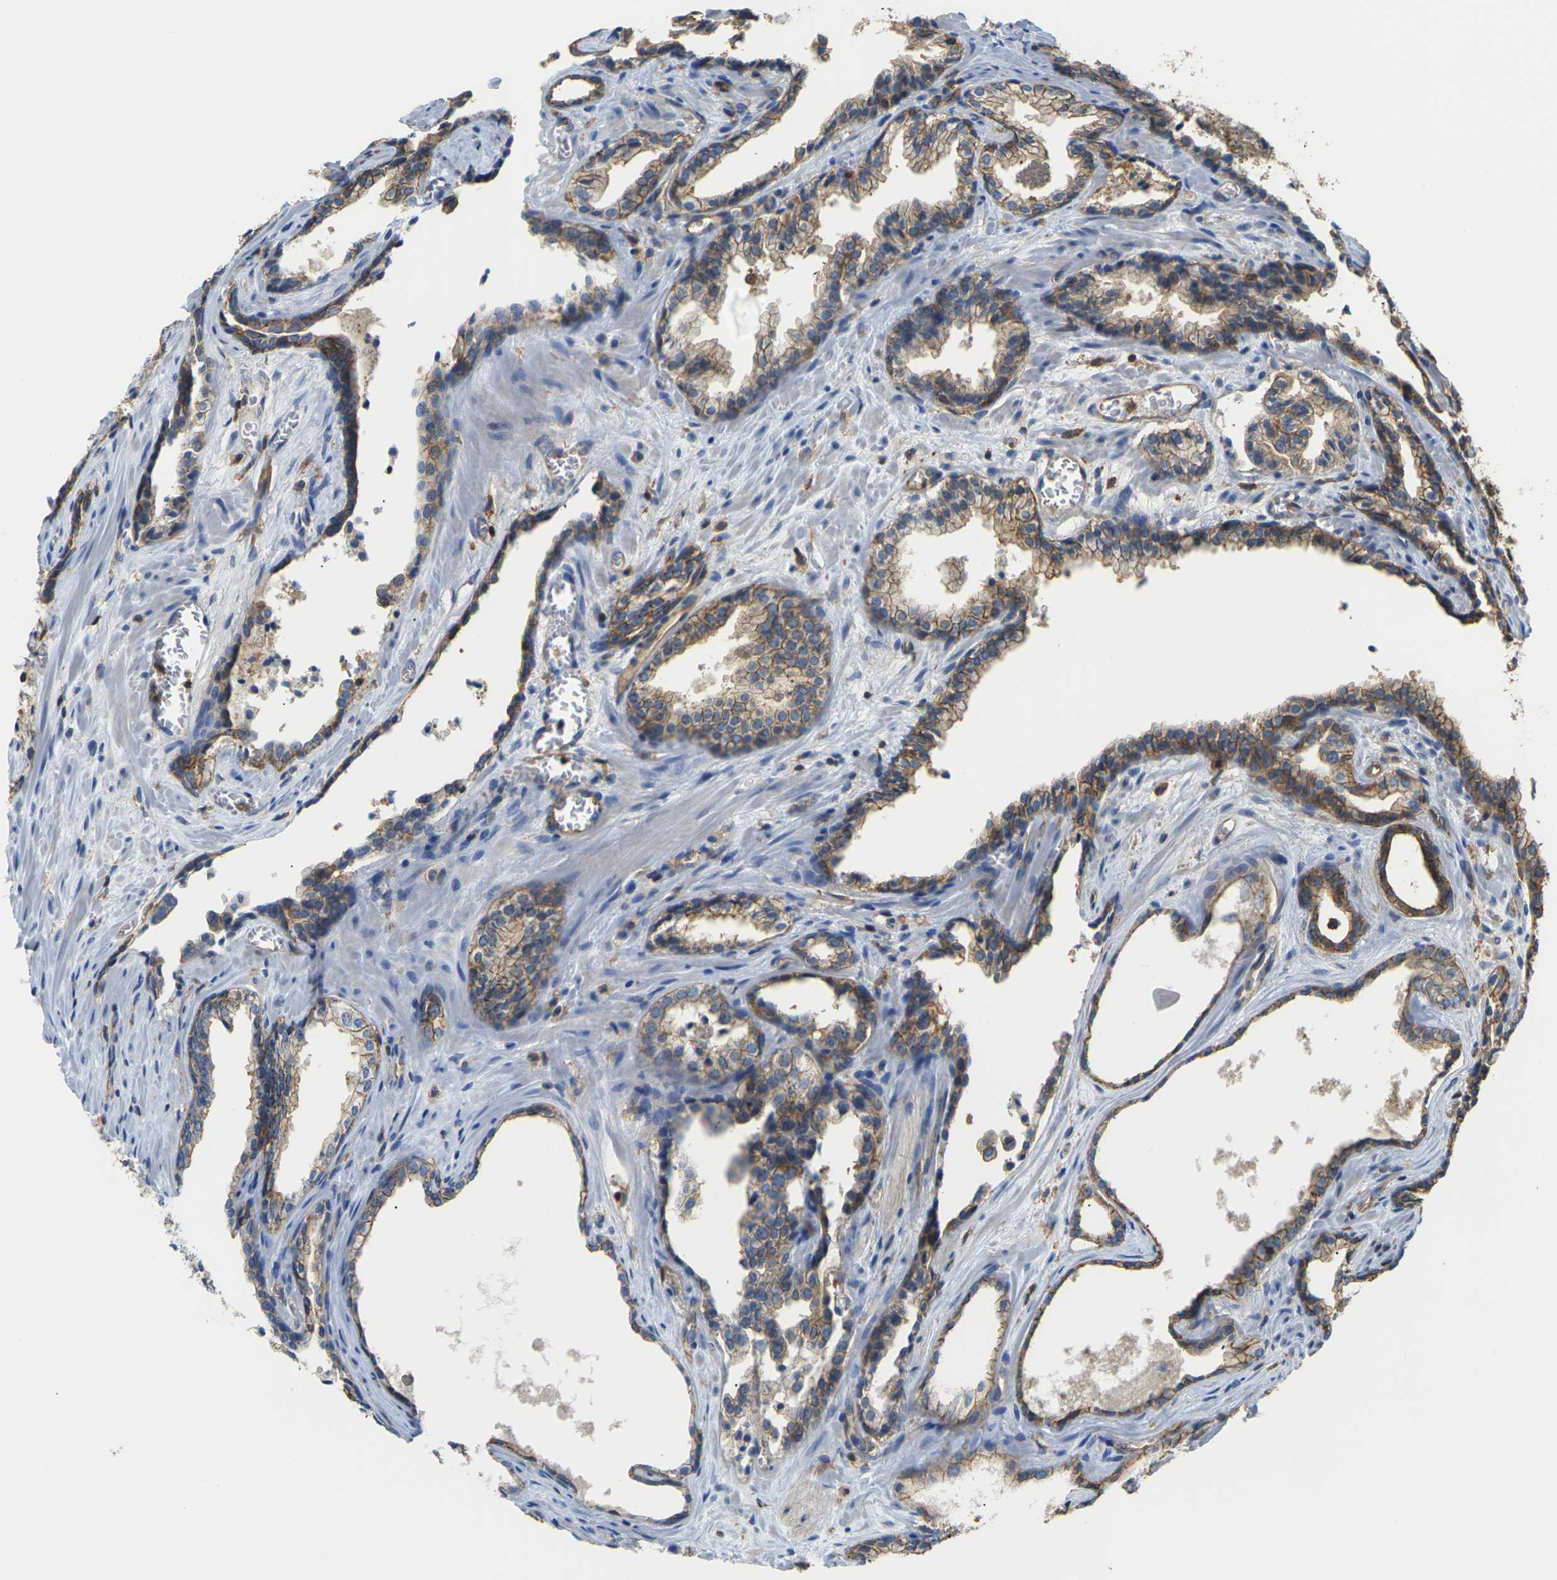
{"staining": {"intensity": "moderate", "quantity": ">75%", "location": "cytoplasmic/membranous"}, "tissue": "prostate cancer", "cell_type": "Tumor cells", "image_type": "cancer", "snomed": [{"axis": "morphology", "description": "Adenocarcinoma, Low grade"}, {"axis": "topography", "description": "Prostate"}], "caption": "Protein expression analysis of human prostate cancer reveals moderate cytoplasmic/membranous positivity in about >75% of tumor cells.", "gene": "IQGAP1", "patient": {"sex": "male", "age": 60}}